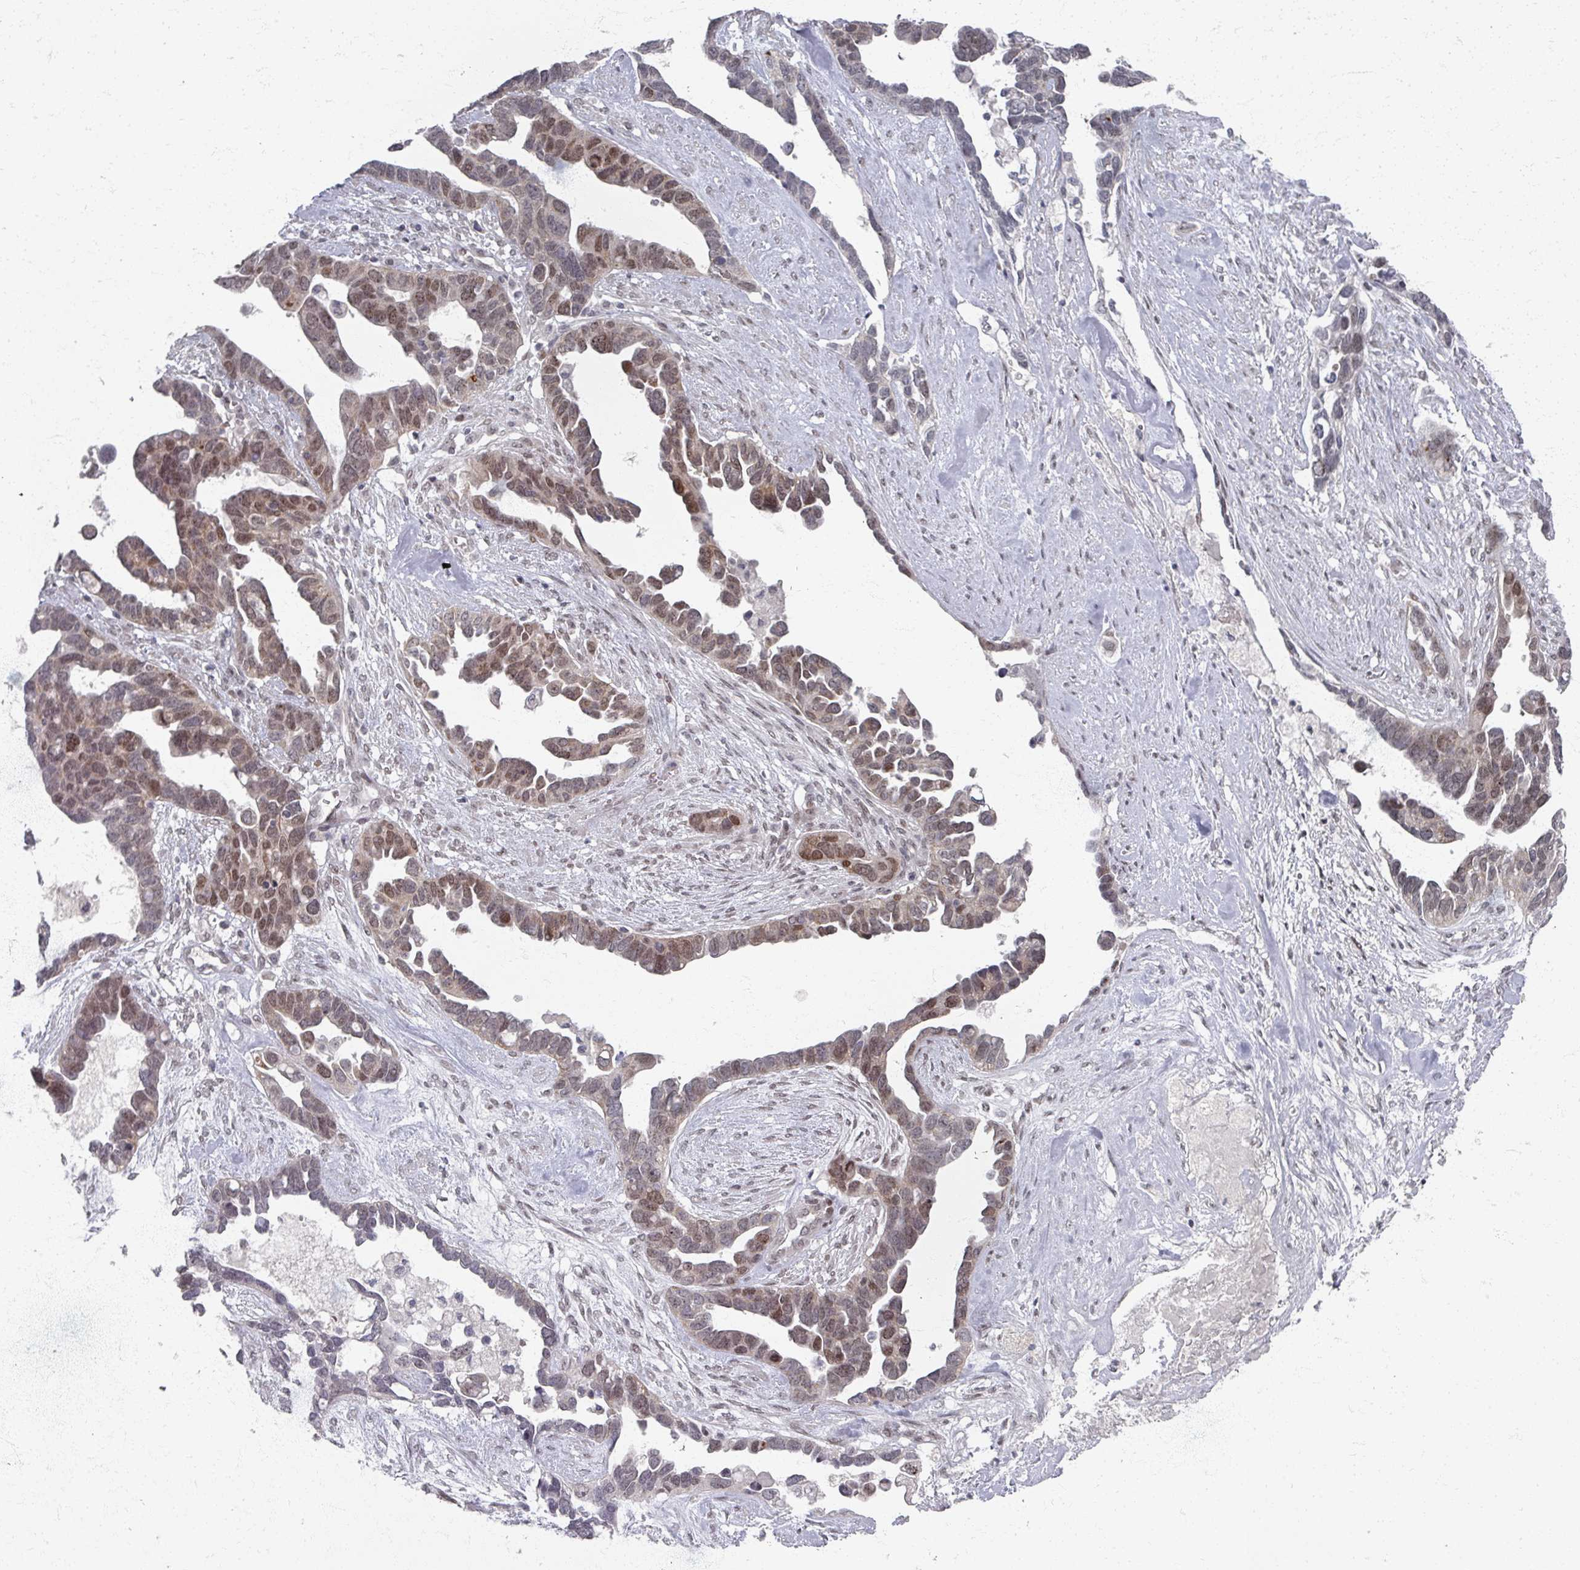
{"staining": {"intensity": "moderate", "quantity": ">75%", "location": "nuclear"}, "tissue": "ovarian cancer", "cell_type": "Tumor cells", "image_type": "cancer", "snomed": [{"axis": "morphology", "description": "Cystadenocarcinoma, serous, NOS"}, {"axis": "topography", "description": "Ovary"}], "caption": "Immunohistochemical staining of human ovarian serous cystadenocarcinoma demonstrates medium levels of moderate nuclear protein positivity in about >75% of tumor cells.", "gene": "PSKH1", "patient": {"sex": "female", "age": 54}}